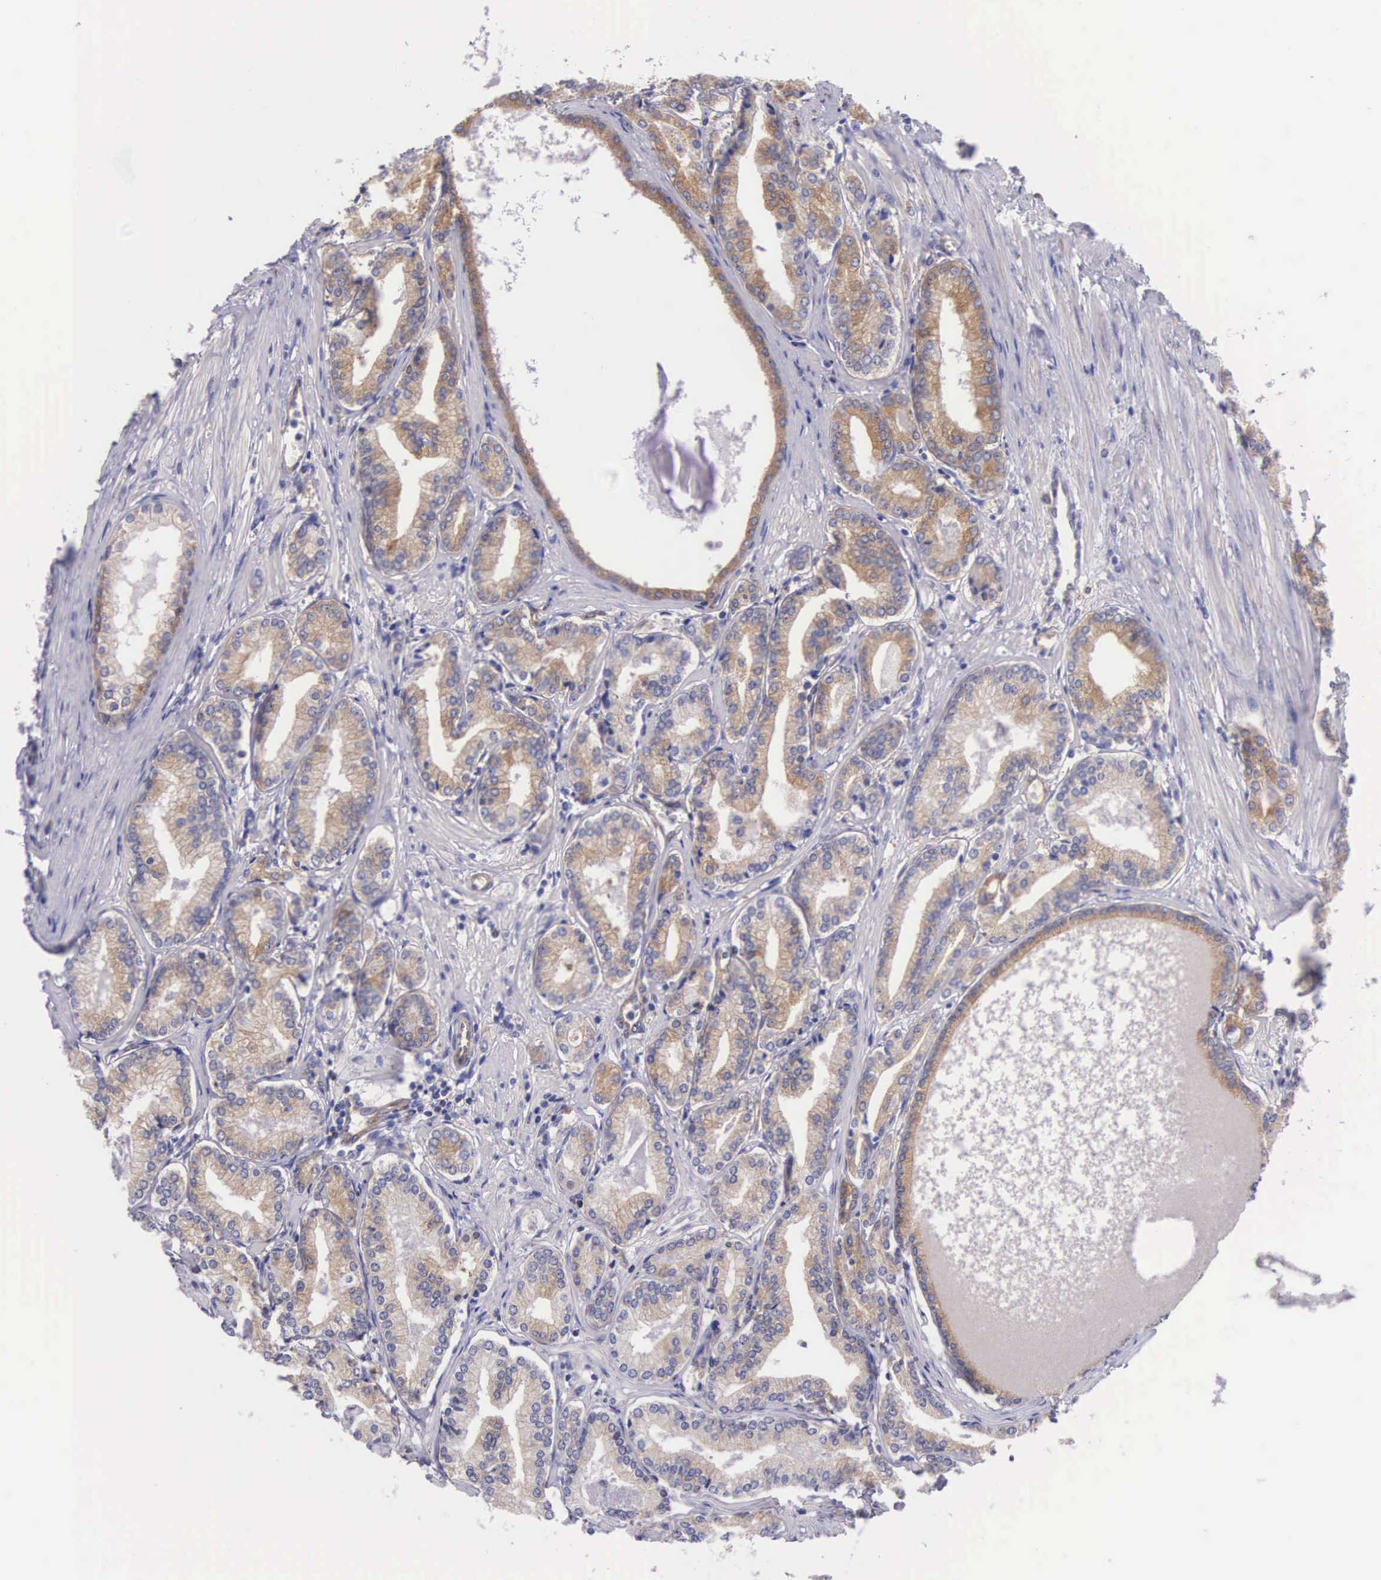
{"staining": {"intensity": "moderate", "quantity": "25%-75%", "location": "cytoplasmic/membranous"}, "tissue": "prostate cancer", "cell_type": "Tumor cells", "image_type": "cancer", "snomed": [{"axis": "morphology", "description": "Adenocarcinoma, Medium grade"}, {"axis": "topography", "description": "Prostate"}], "caption": "Prostate adenocarcinoma (medium-grade) stained with IHC shows moderate cytoplasmic/membranous positivity in approximately 25%-75% of tumor cells.", "gene": "BCAR1", "patient": {"sex": "male", "age": 72}}